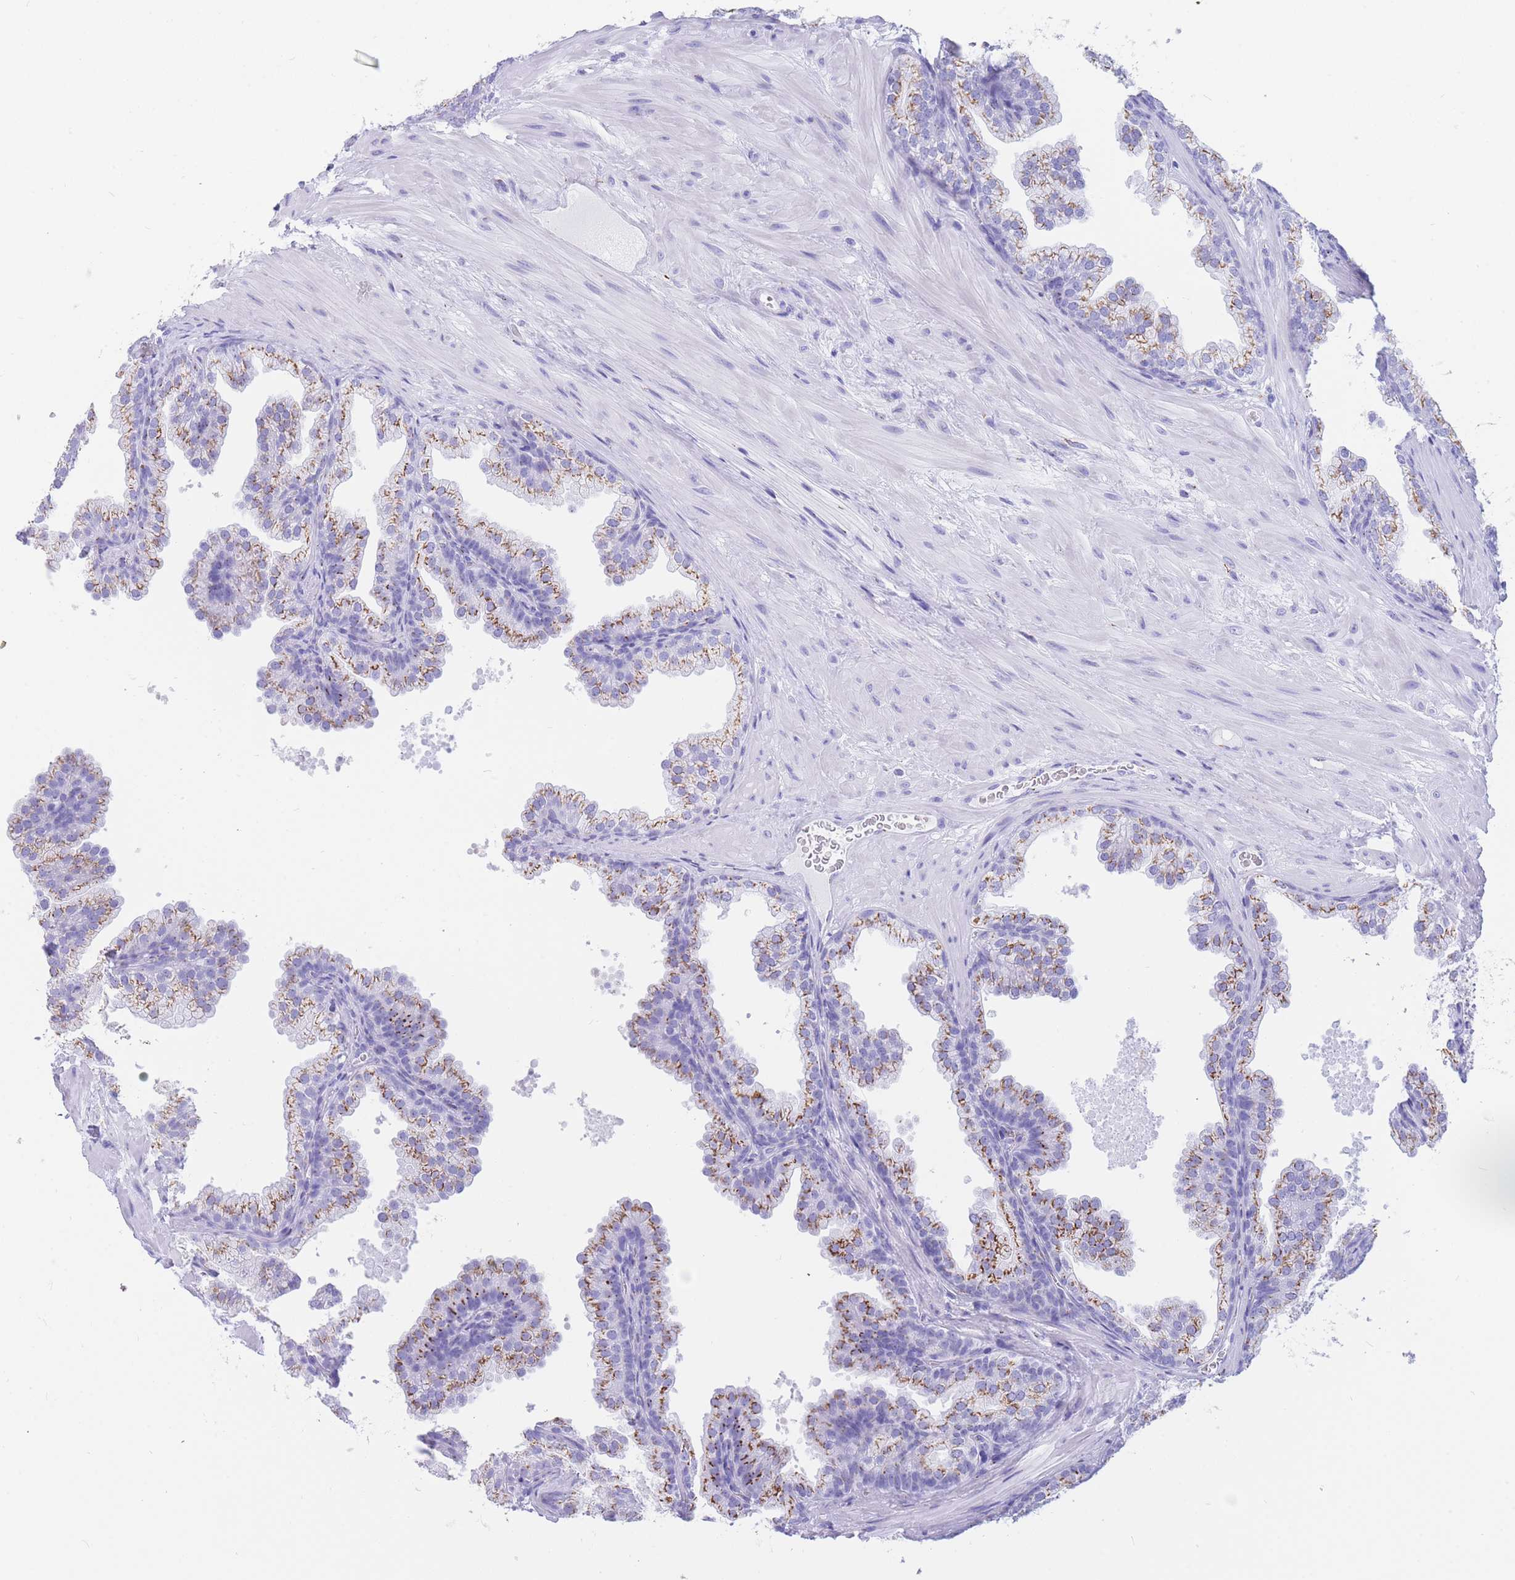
{"staining": {"intensity": "moderate", "quantity": ">75%", "location": "cytoplasmic/membranous"}, "tissue": "prostate", "cell_type": "Glandular cells", "image_type": "normal", "snomed": [{"axis": "morphology", "description": "Normal tissue, NOS"}, {"axis": "topography", "description": "Prostate"}], "caption": "IHC micrograph of normal prostate: human prostate stained using immunohistochemistry demonstrates medium levels of moderate protein expression localized specifically in the cytoplasmic/membranous of glandular cells, appearing as a cytoplasmic/membranous brown color.", "gene": "FAM3C", "patient": {"sex": "male", "age": 37}}